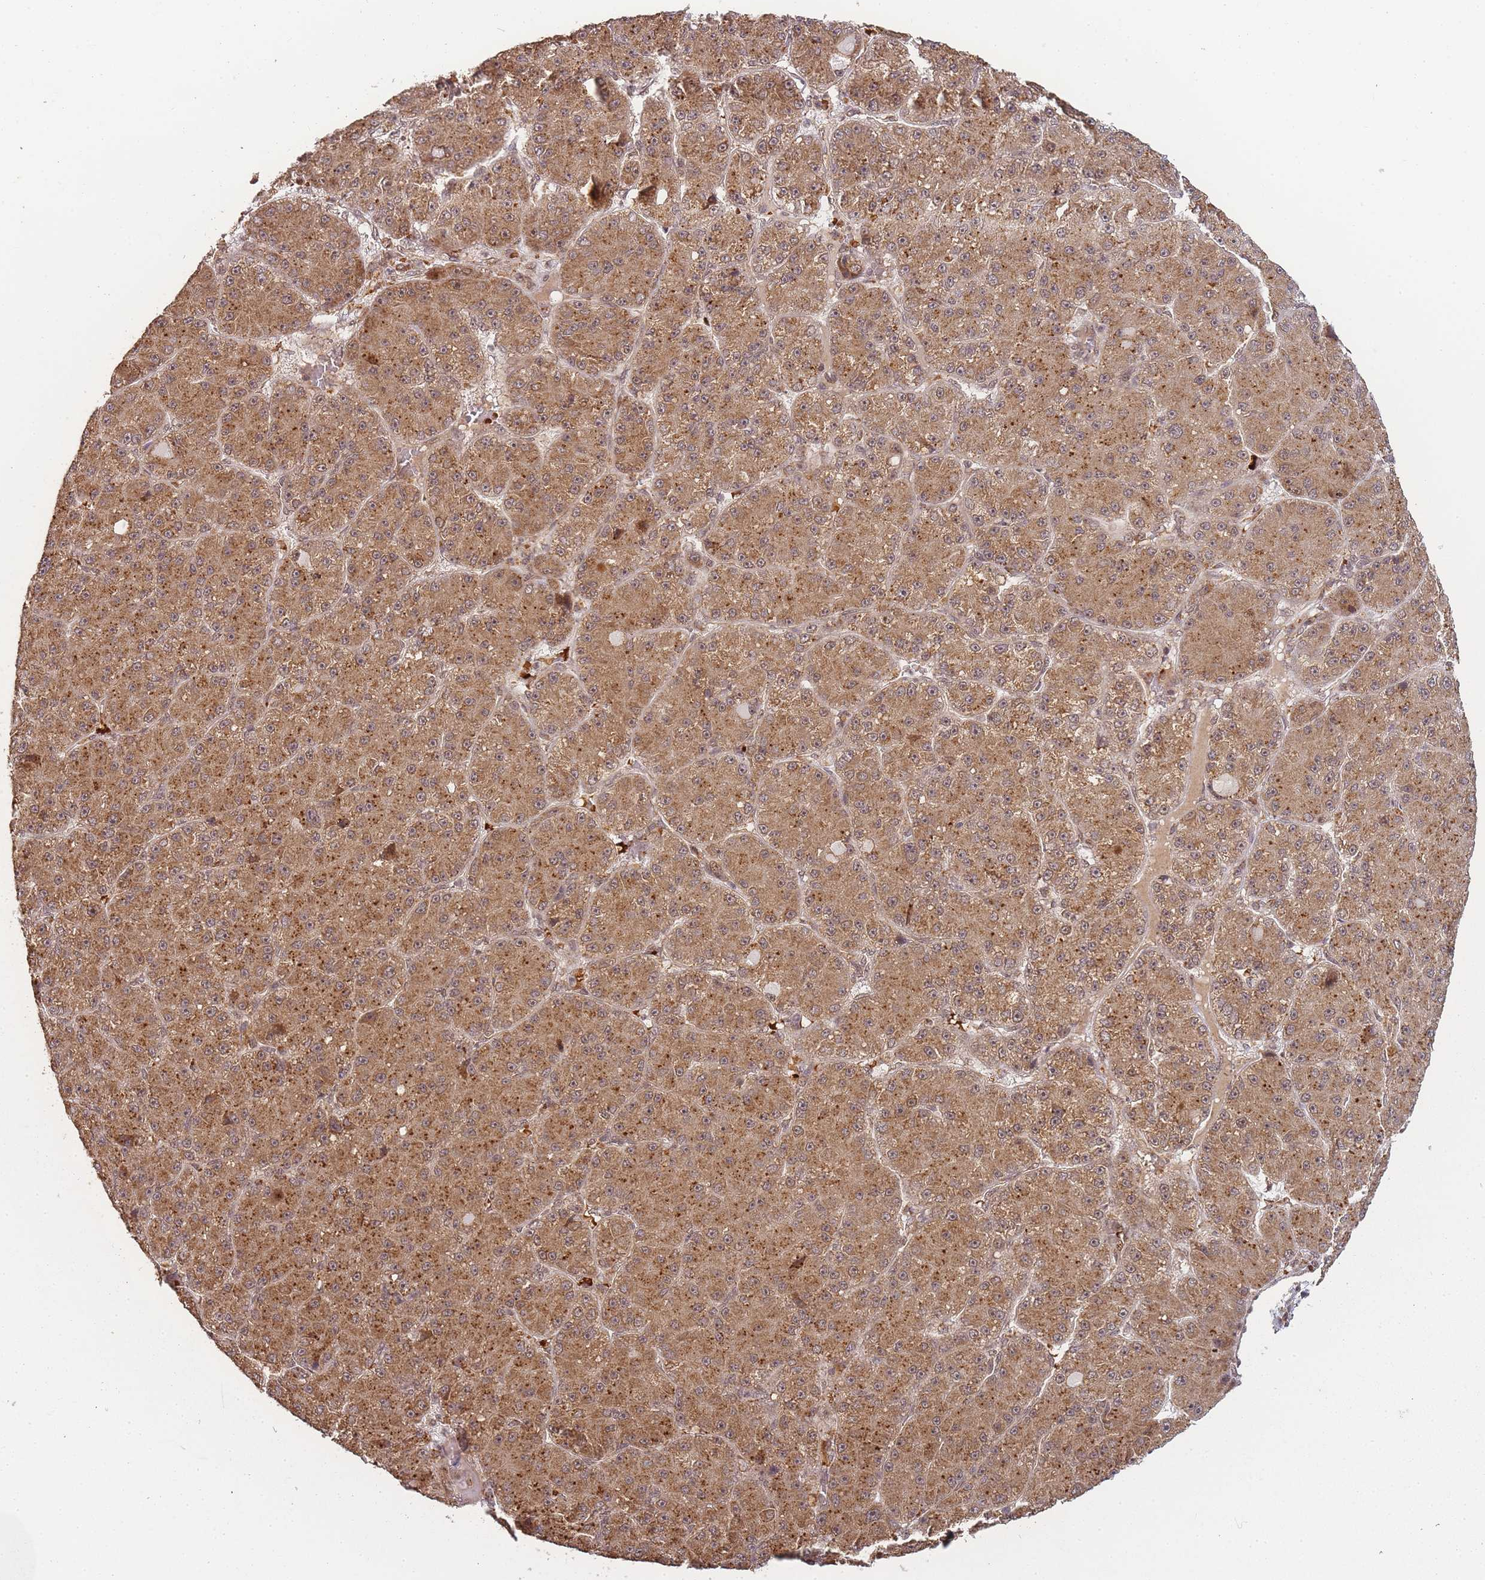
{"staining": {"intensity": "moderate", "quantity": ">75%", "location": "cytoplasmic/membranous"}, "tissue": "liver cancer", "cell_type": "Tumor cells", "image_type": "cancer", "snomed": [{"axis": "morphology", "description": "Carcinoma, Hepatocellular, NOS"}, {"axis": "topography", "description": "Liver"}], "caption": "Brown immunohistochemical staining in human hepatocellular carcinoma (liver) displays moderate cytoplasmic/membranous expression in about >75% of tumor cells.", "gene": "ZNF497", "patient": {"sex": "male", "age": 67}}